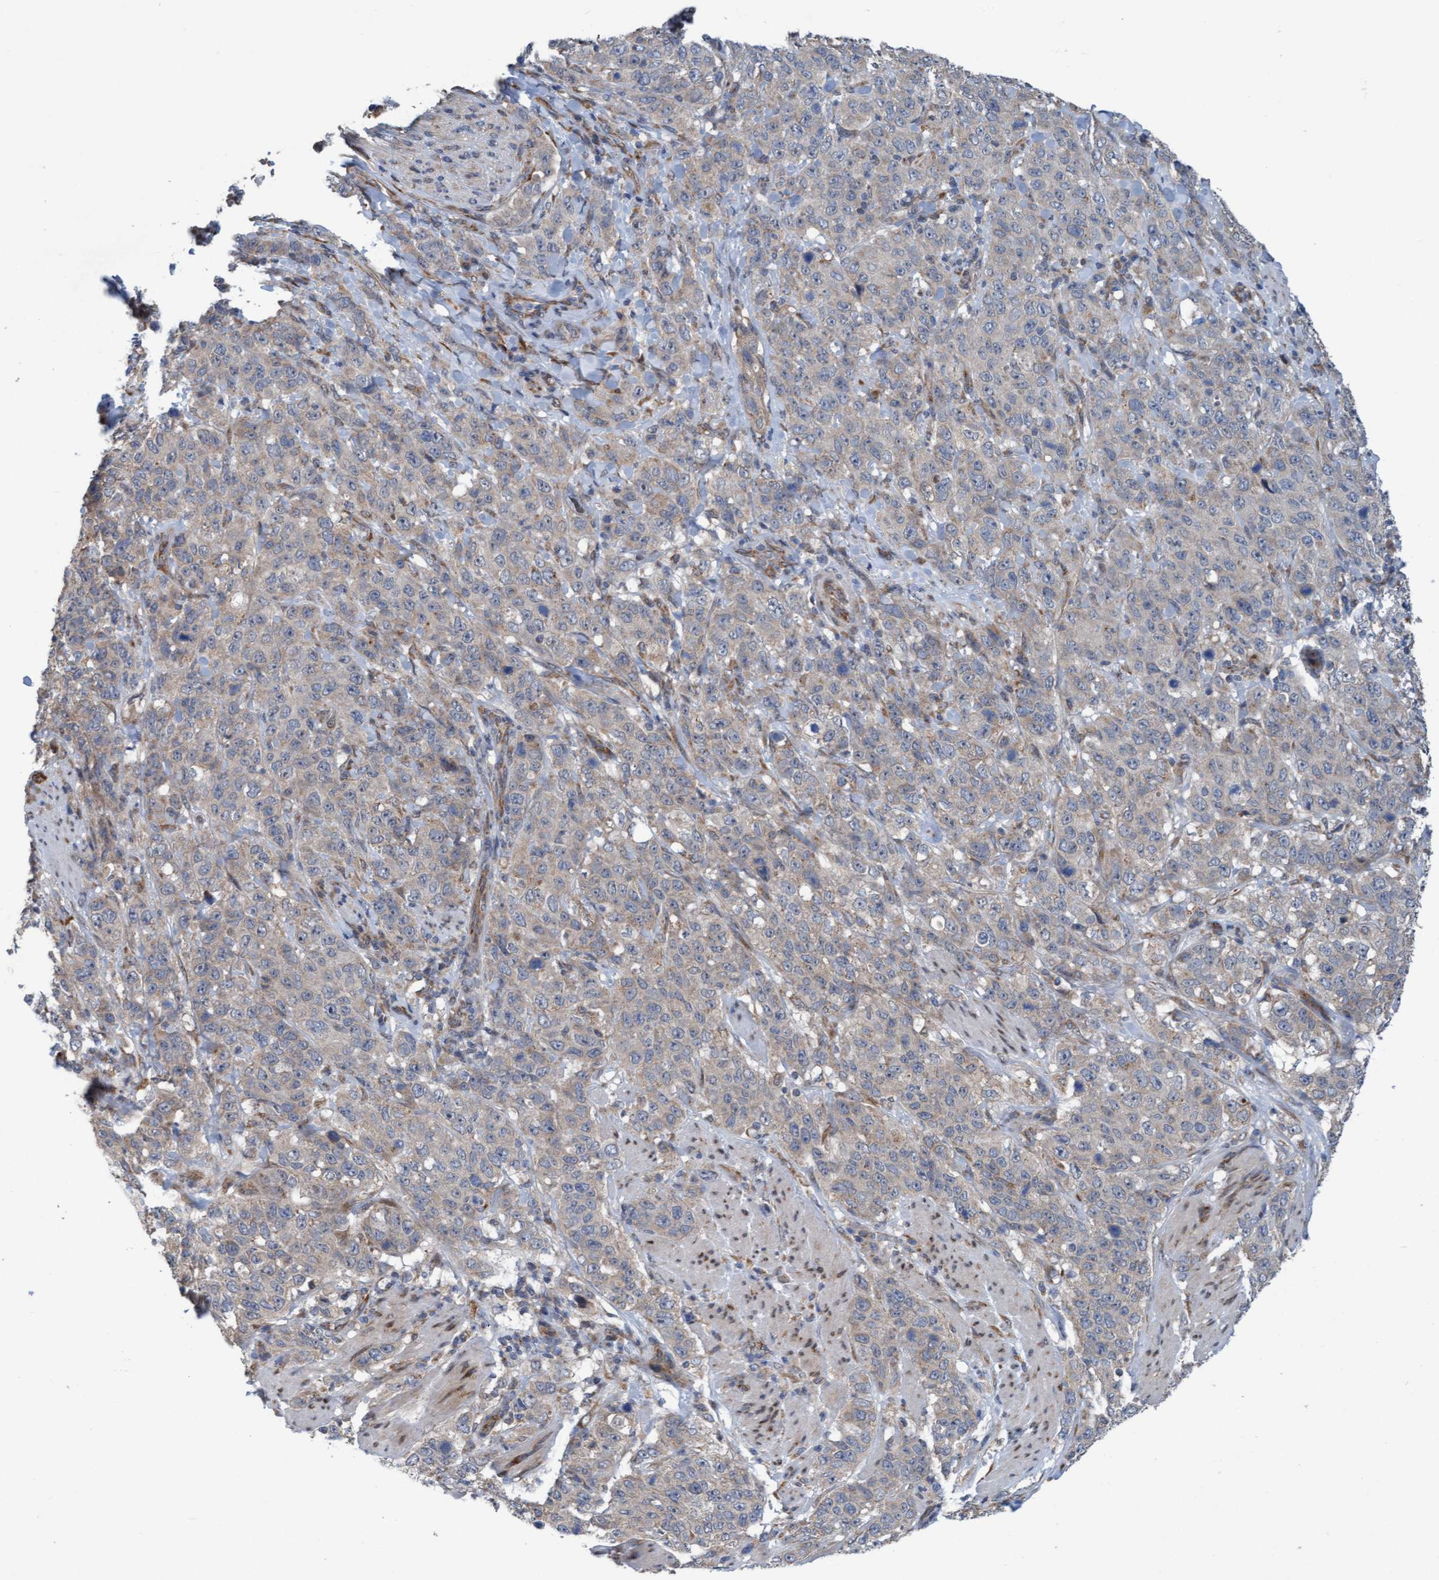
{"staining": {"intensity": "negative", "quantity": "none", "location": "none"}, "tissue": "stomach cancer", "cell_type": "Tumor cells", "image_type": "cancer", "snomed": [{"axis": "morphology", "description": "Adenocarcinoma, NOS"}, {"axis": "topography", "description": "Stomach"}], "caption": "Immunohistochemistry (IHC) photomicrograph of stomach adenocarcinoma stained for a protein (brown), which shows no expression in tumor cells.", "gene": "ZNF566", "patient": {"sex": "male", "age": 48}}